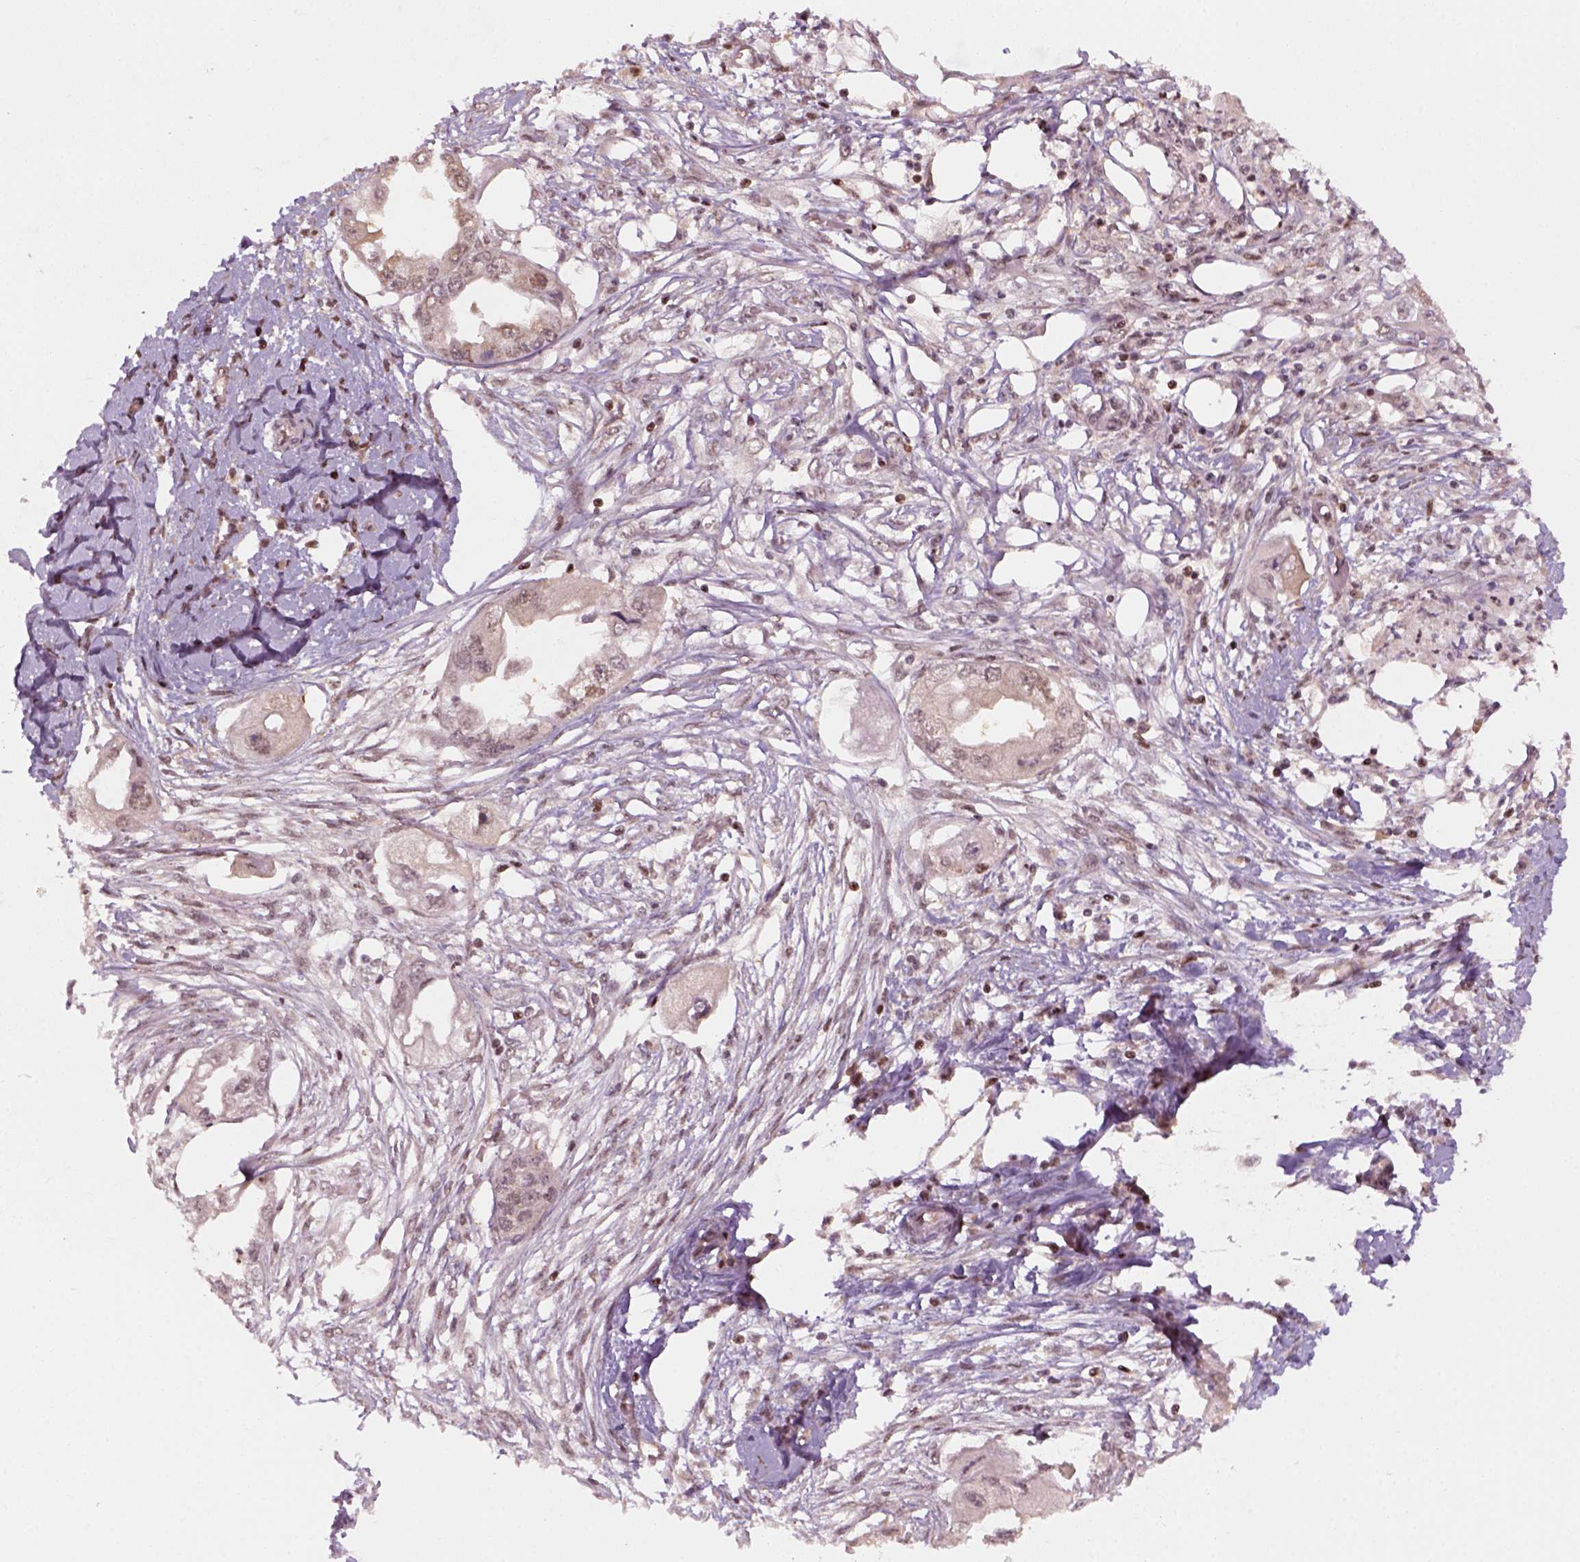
{"staining": {"intensity": "weak", "quantity": "25%-75%", "location": "cytoplasmic/membranous,nuclear"}, "tissue": "endometrial cancer", "cell_type": "Tumor cells", "image_type": "cancer", "snomed": [{"axis": "morphology", "description": "Adenocarcinoma, NOS"}, {"axis": "morphology", "description": "Adenocarcinoma, metastatic, NOS"}, {"axis": "topography", "description": "Adipose tissue"}, {"axis": "topography", "description": "Endometrium"}], "caption": "A high-resolution image shows IHC staining of endometrial cancer, which displays weak cytoplasmic/membranous and nuclear staining in about 25%-75% of tumor cells.", "gene": "GOT1", "patient": {"sex": "female", "age": 67}}